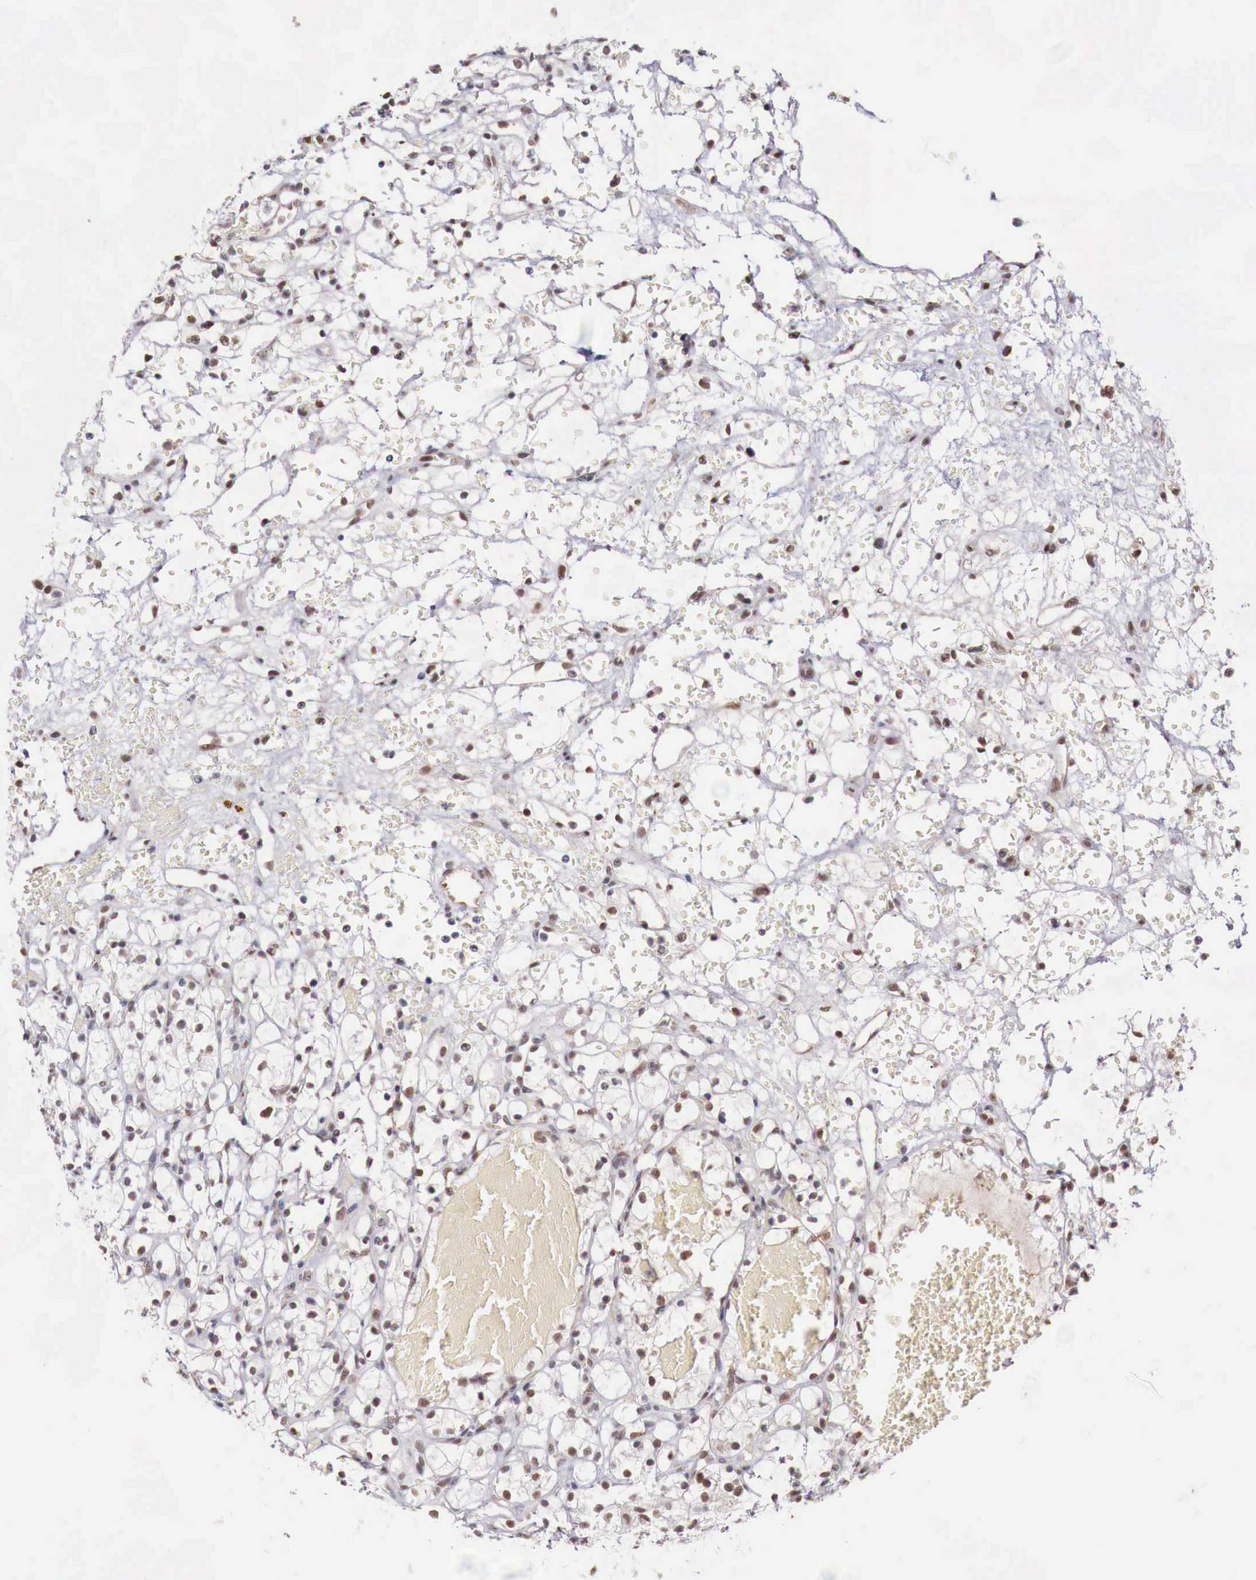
{"staining": {"intensity": "weak", "quantity": "25%-75%", "location": "nuclear"}, "tissue": "renal cancer", "cell_type": "Tumor cells", "image_type": "cancer", "snomed": [{"axis": "morphology", "description": "Adenocarcinoma, NOS"}, {"axis": "topography", "description": "Kidney"}], "caption": "Renal cancer stained for a protein exhibits weak nuclear positivity in tumor cells. (Stains: DAB (3,3'-diaminobenzidine) in brown, nuclei in blue, Microscopy: brightfield microscopy at high magnification).", "gene": "FOXP2", "patient": {"sex": "female", "age": 60}}